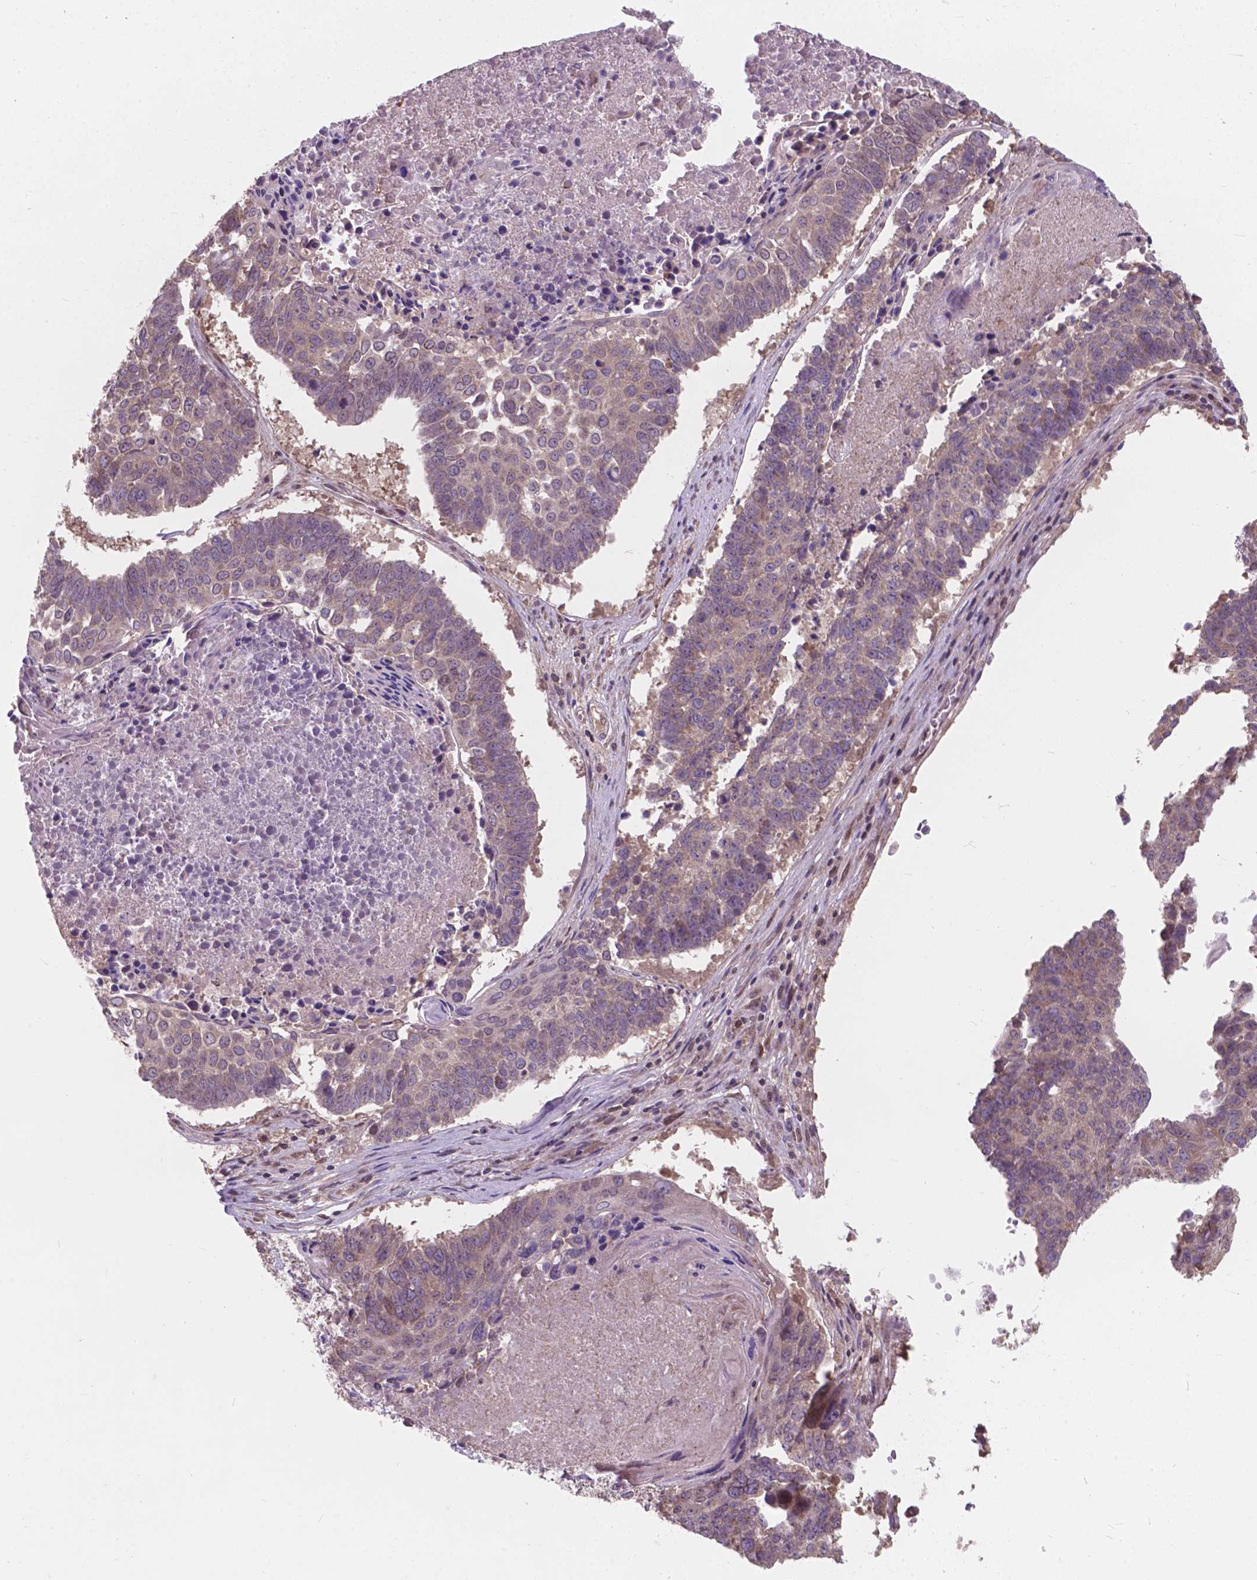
{"staining": {"intensity": "negative", "quantity": "none", "location": "none"}, "tissue": "lung cancer", "cell_type": "Tumor cells", "image_type": "cancer", "snomed": [{"axis": "morphology", "description": "Squamous cell carcinoma, NOS"}, {"axis": "topography", "description": "Lung"}], "caption": "The micrograph demonstrates no staining of tumor cells in lung cancer.", "gene": "MRPL33", "patient": {"sex": "male", "age": 73}}